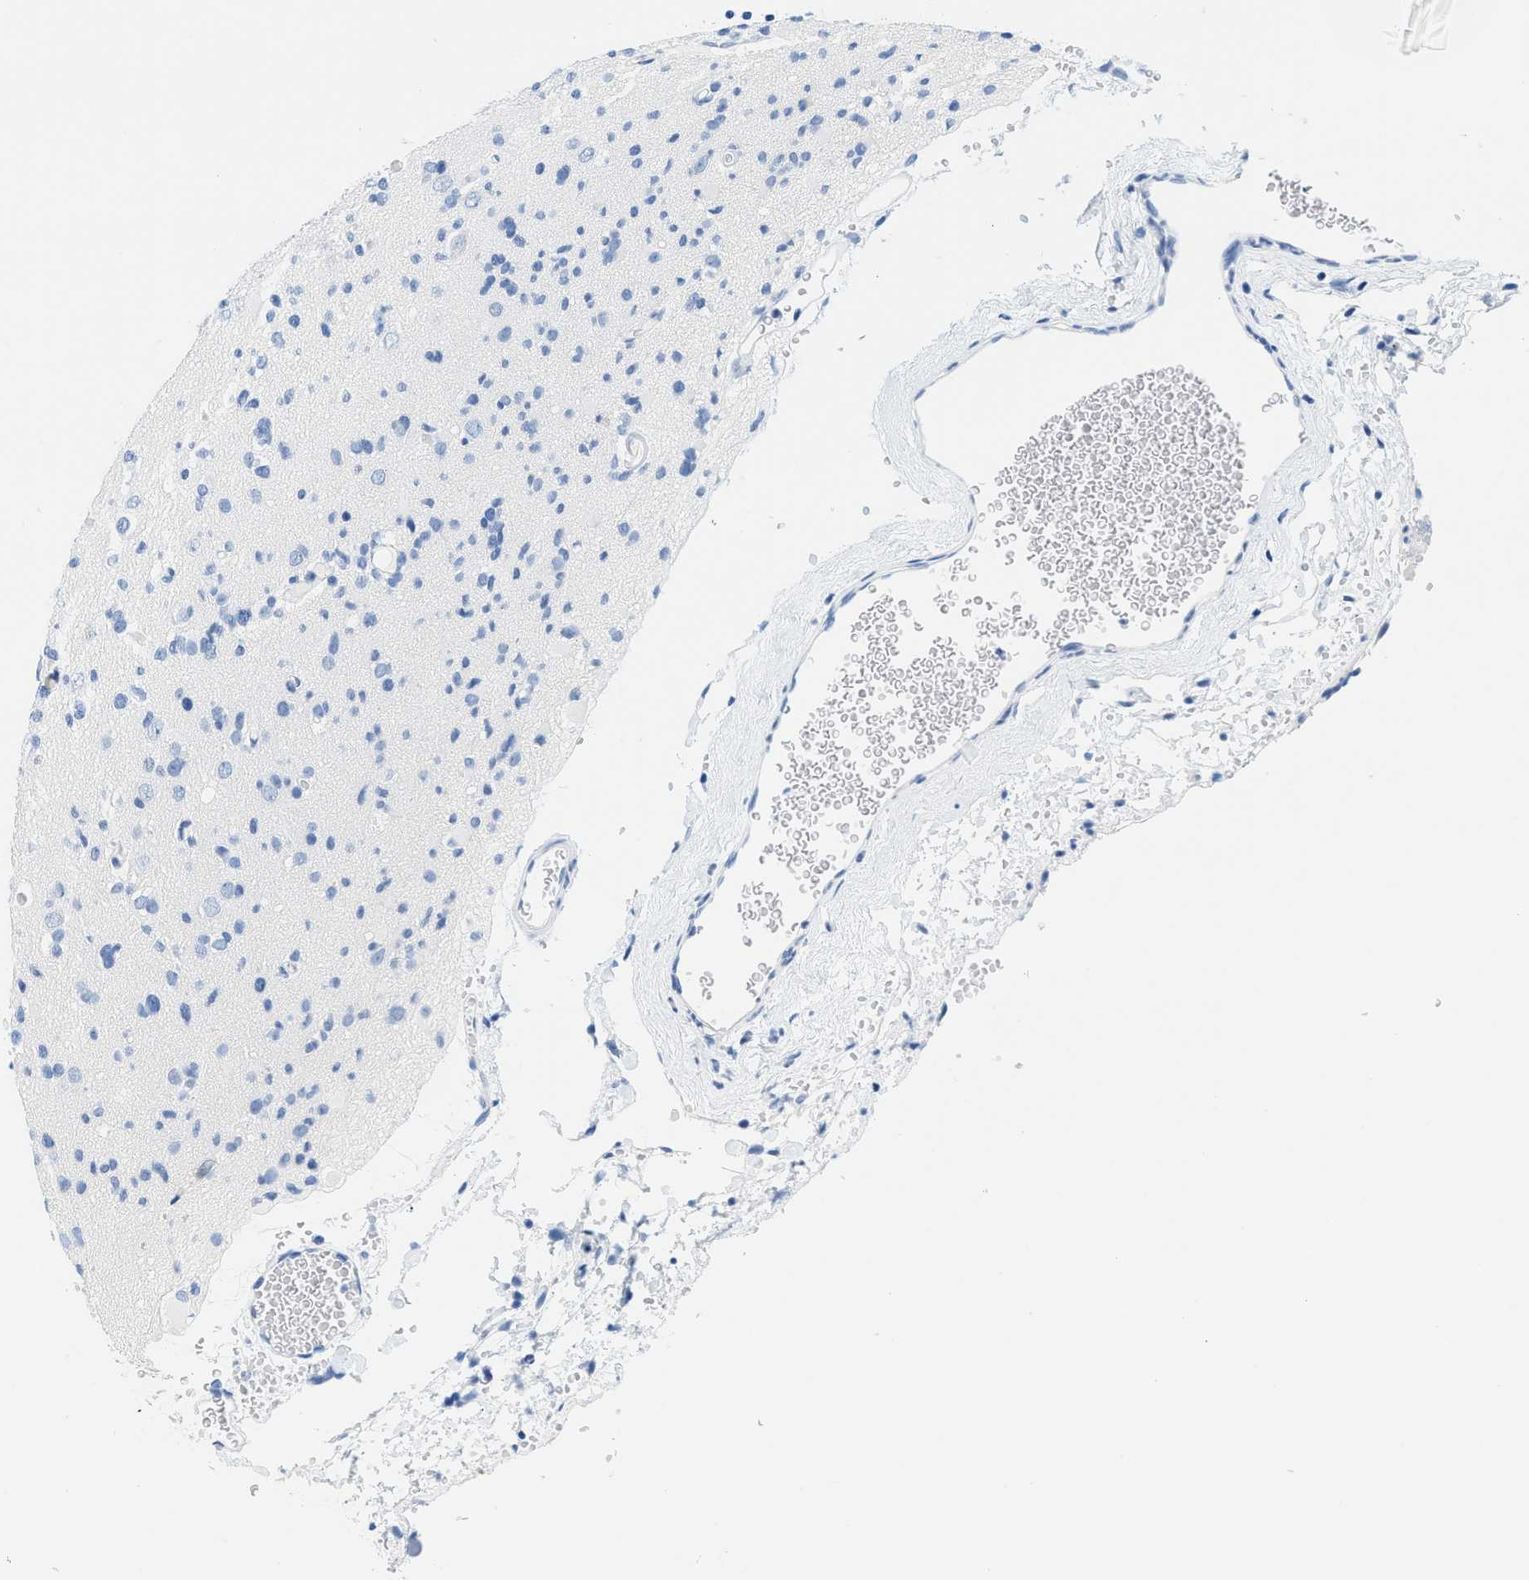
{"staining": {"intensity": "negative", "quantity": "none", "location": "none"}, "tissue": "glioma", "cell_type": "Tumor cells", "image_type": "cancer", "snomed": [{"axis": "morphology", "description": "Glioma, malignant, Low grade"}, {"axis": "topography", "description": "Brain"}], "caption": "High power microscopy histopathology image of an immunohistochemistry micrograph of low-grade glioma (malignant), revealing no significant staining in tumor cells.", "gene": "GSN", "patient": {"sex": "female", "age": 22}}